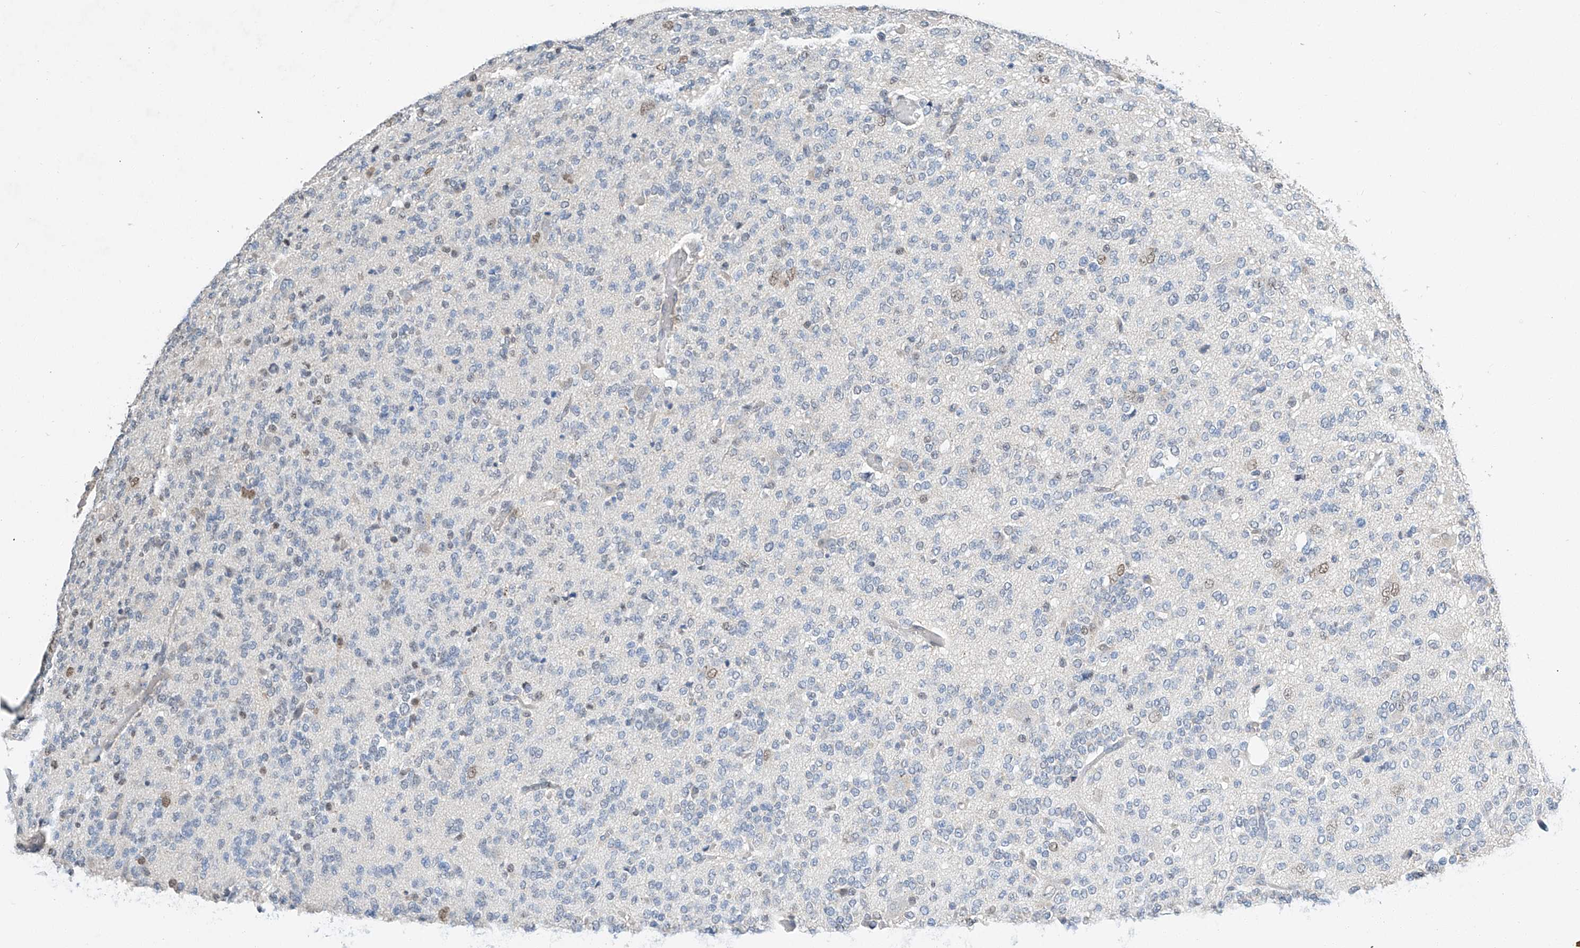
{"staining": {"intensity": "negative", "quantity": "none", "location": "none"}, "tissue": "glioma", "cell_type": "Tumor cells", "image_type": "cancer", "snomed": [{"axis": "morphology", "description": "Glioma, malignant, Low grade"}, {"axis": "topography", "description": "Brain"}], "caption": "This is an IHC histopathology image of glioma. There is no staining in tumor cells.", "gene": "CTDP1", "patient": {"sex": "male", "age": 38}}